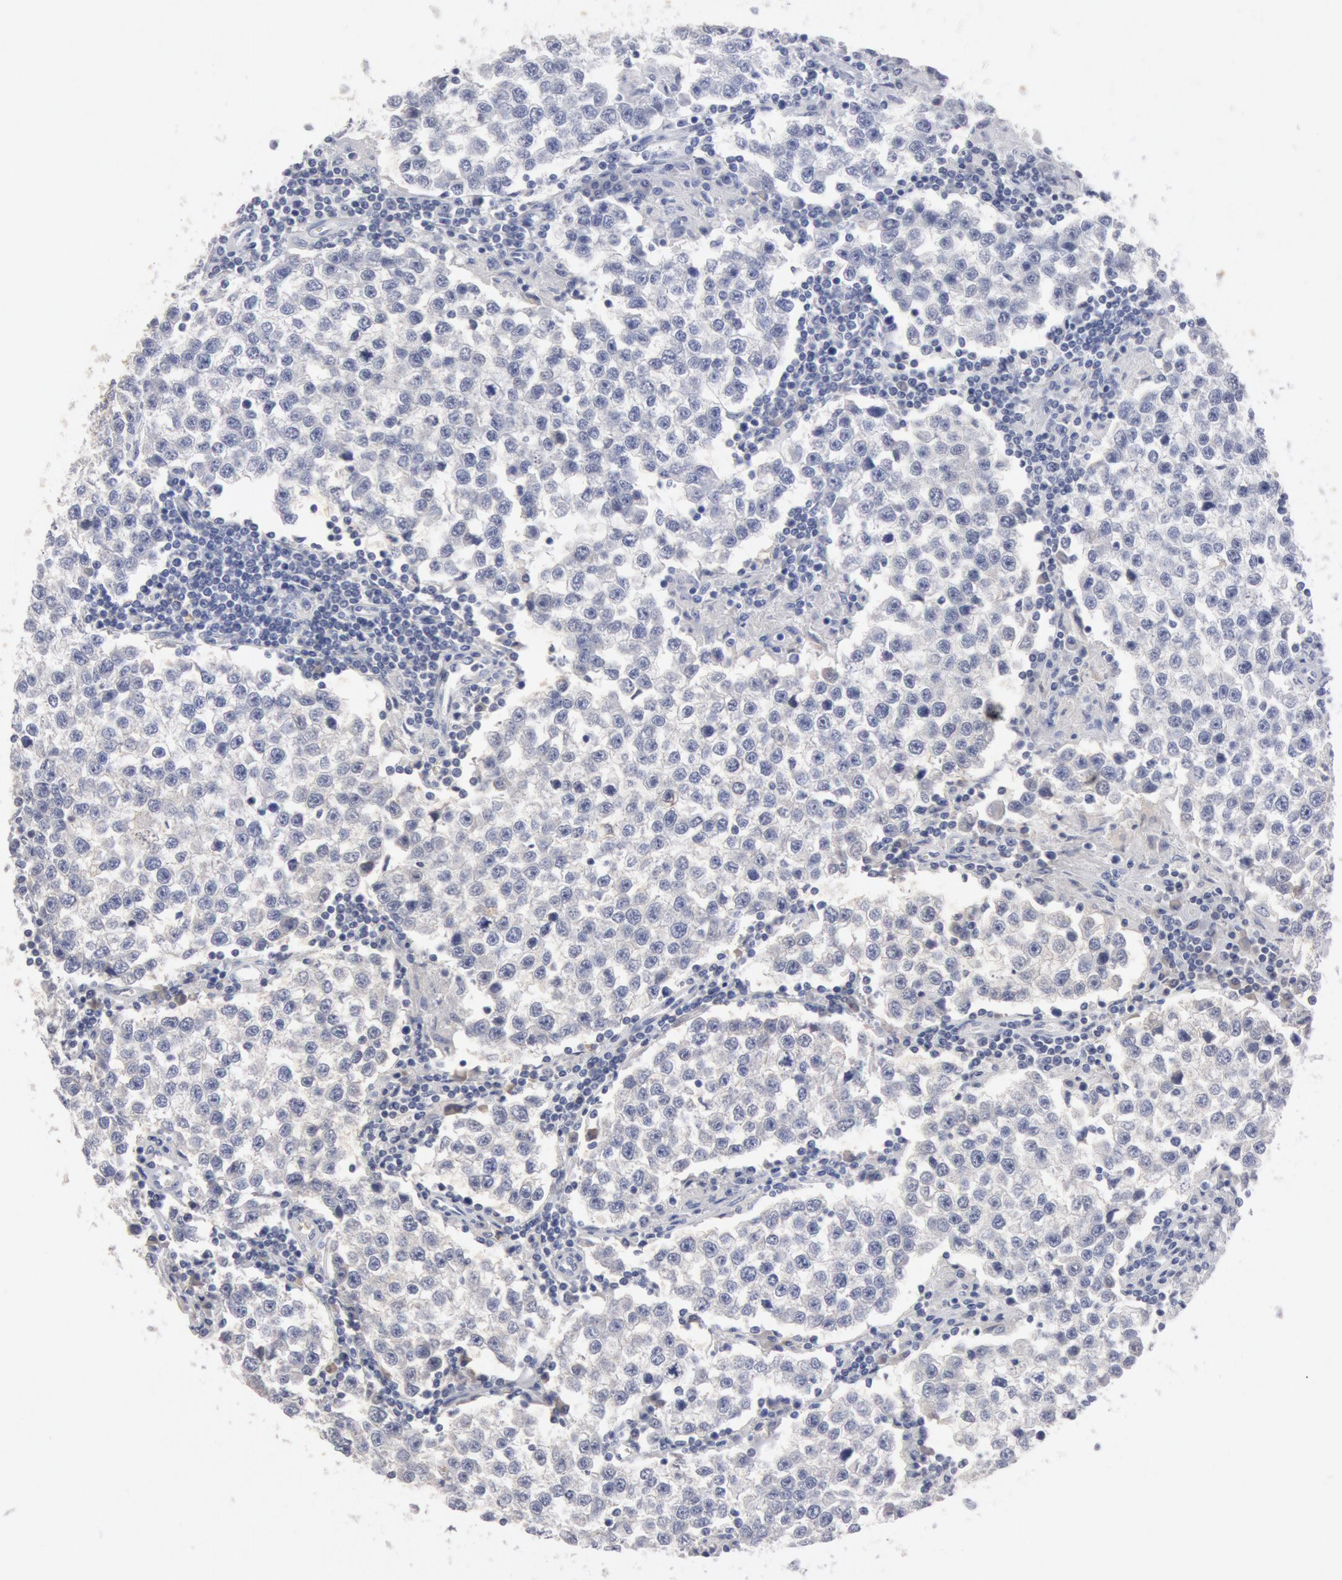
{"staining": {"intensity": "negative", "quantity": "none", "location": "none"}, "tissue": "testis cancer", "cell_type": "Tumor cells", "image_type": "cancer", "snomed": [{"axis": "morphology", "description": "Seminoma, NOS"}, {"axis": "topography", "description": "Testis"}], "caption": "Testis seminoma stained for a protein using immunohistochemistry (IHC) reveals no positivity tumor cells.", "gene": "FOXA2", "patient": {"sex": "male", "age": 36}}